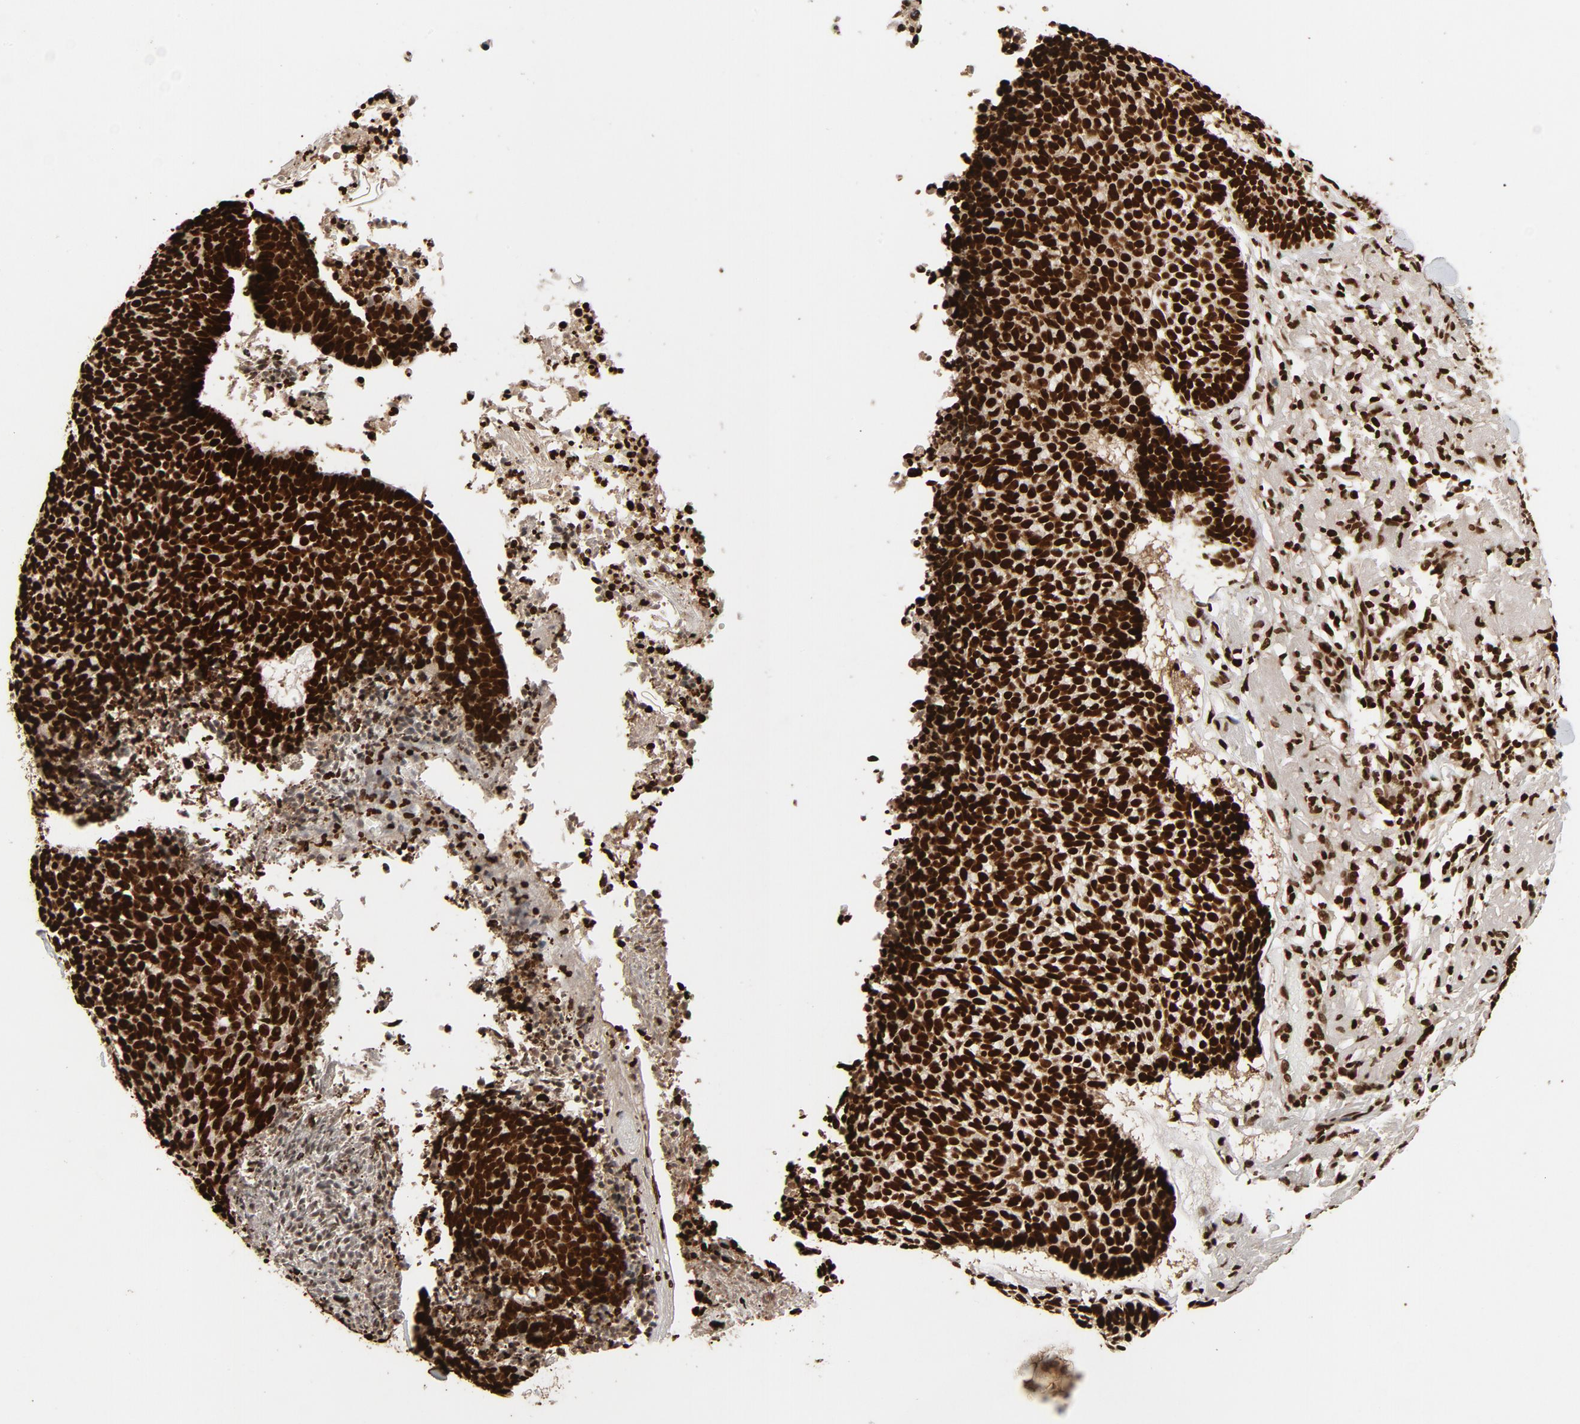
{"staining": {"intensity": "strong", "quantity": ">75%", "location": "nuclear"}, "tissue": "skin cancer", "cell_type": "Tumor cells", "image_type": "cancer", "snomed": [{"axis": "morphology", "description": "Basal cell carcinoma"}, {"axis": "topography", "description": "Skin"}], "caption": "Protein expression analysis of skin basal cell carcinoma displays strong nuclear staining in approximately >75% of tumor cells.", "gene": "TP53BP1", "patient": {"sex": "female", "age": 87}}